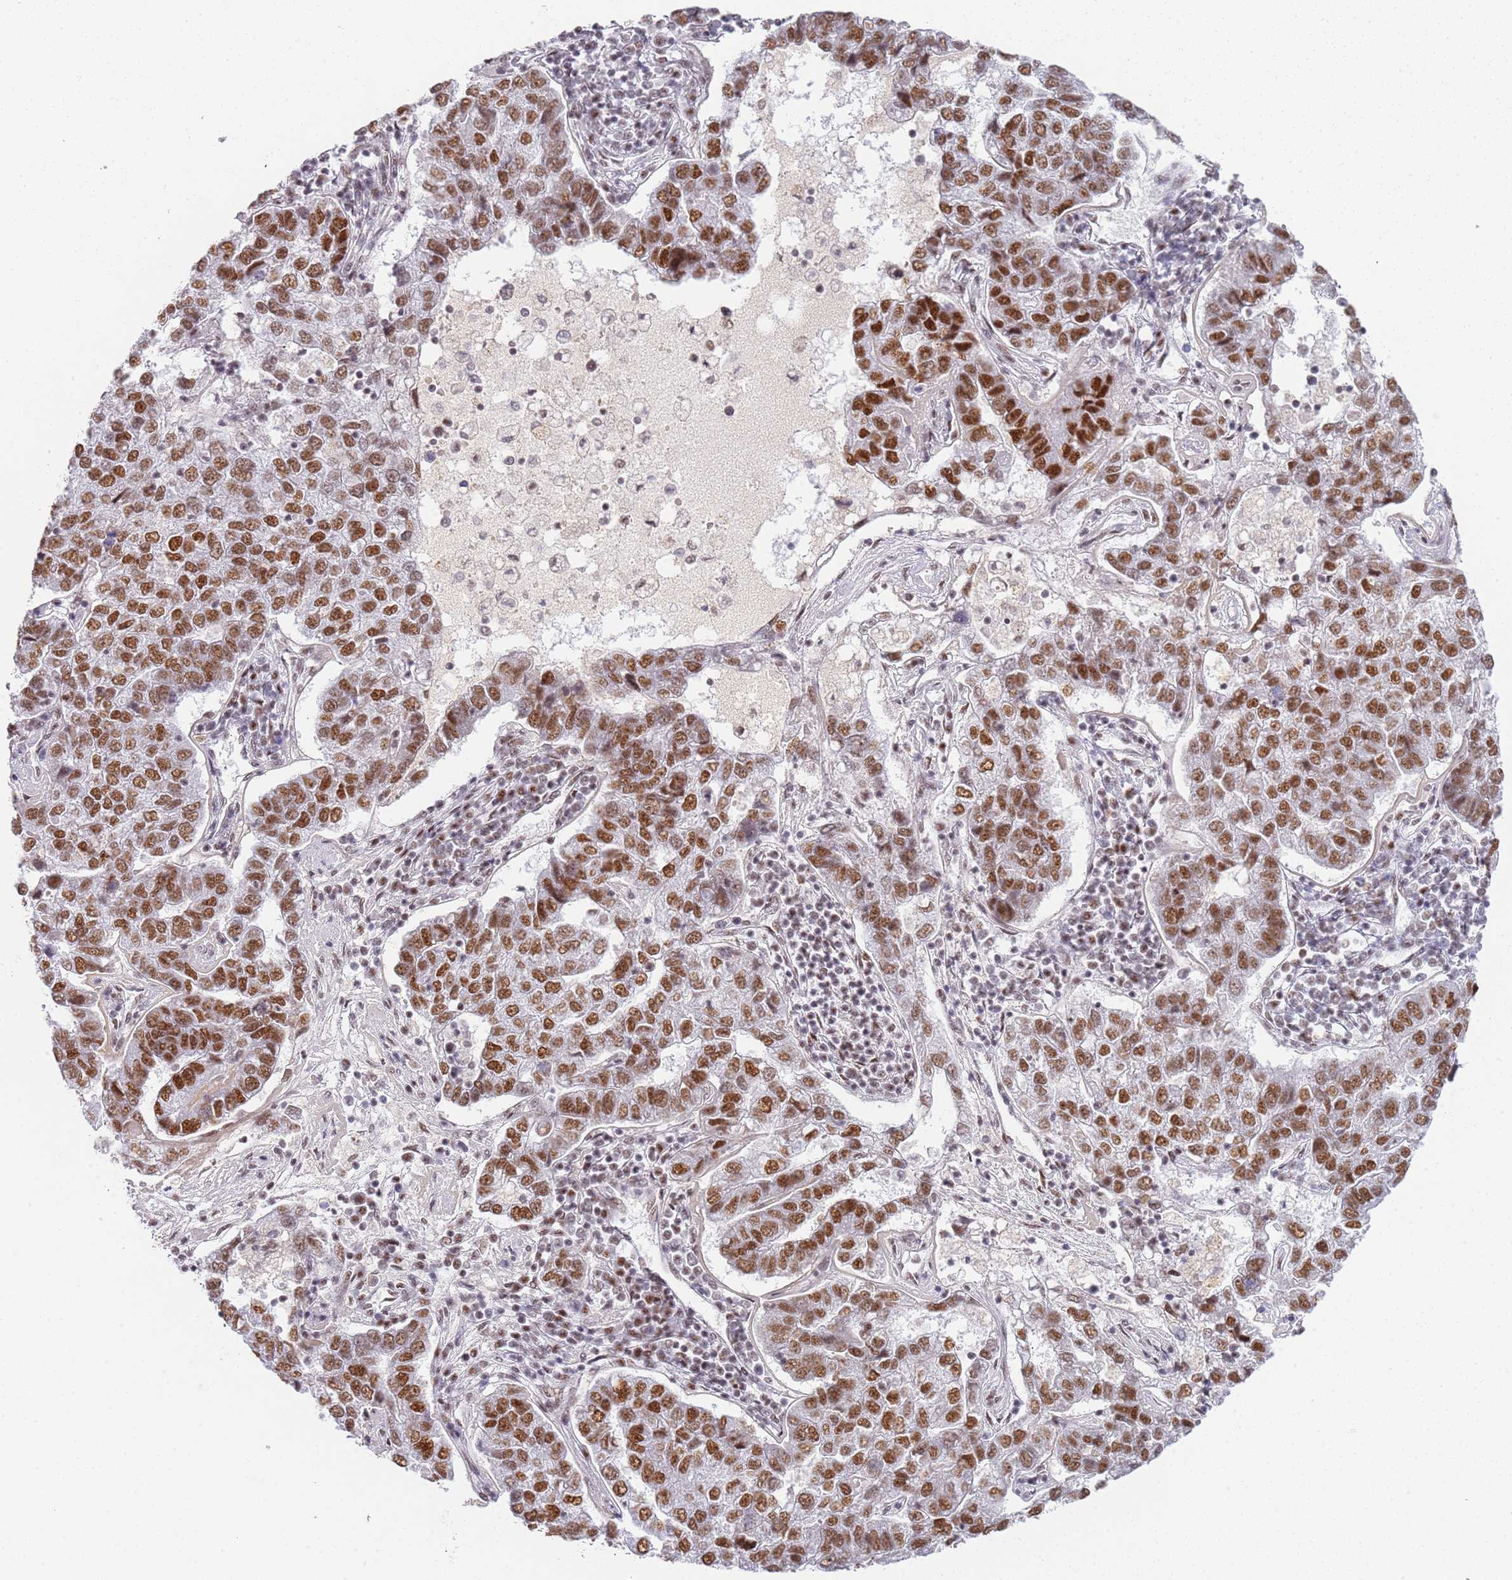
{"staining": {"intensity": "moderate", "quantity": ">75%", "location": "nuclear"}, "tissue": "pancreatic cancer", "cell_type": "Tumor cells", "image_type": "cancer", "snomed": [{"axis": "morphology", "description": "Adenocarcinoma, NOS"}, {"axis": "topography", "description": "Pancreas"}], "caption": "Immunohistochemistry (IHC) (DAB) staining of human adenocarcinoma (pancreatic) shows moderate nuclear protein positivity in approximately >75% of tumor cells.", "gene": "AKAP8L", "patient": {"sex": "female", "age": 61}}